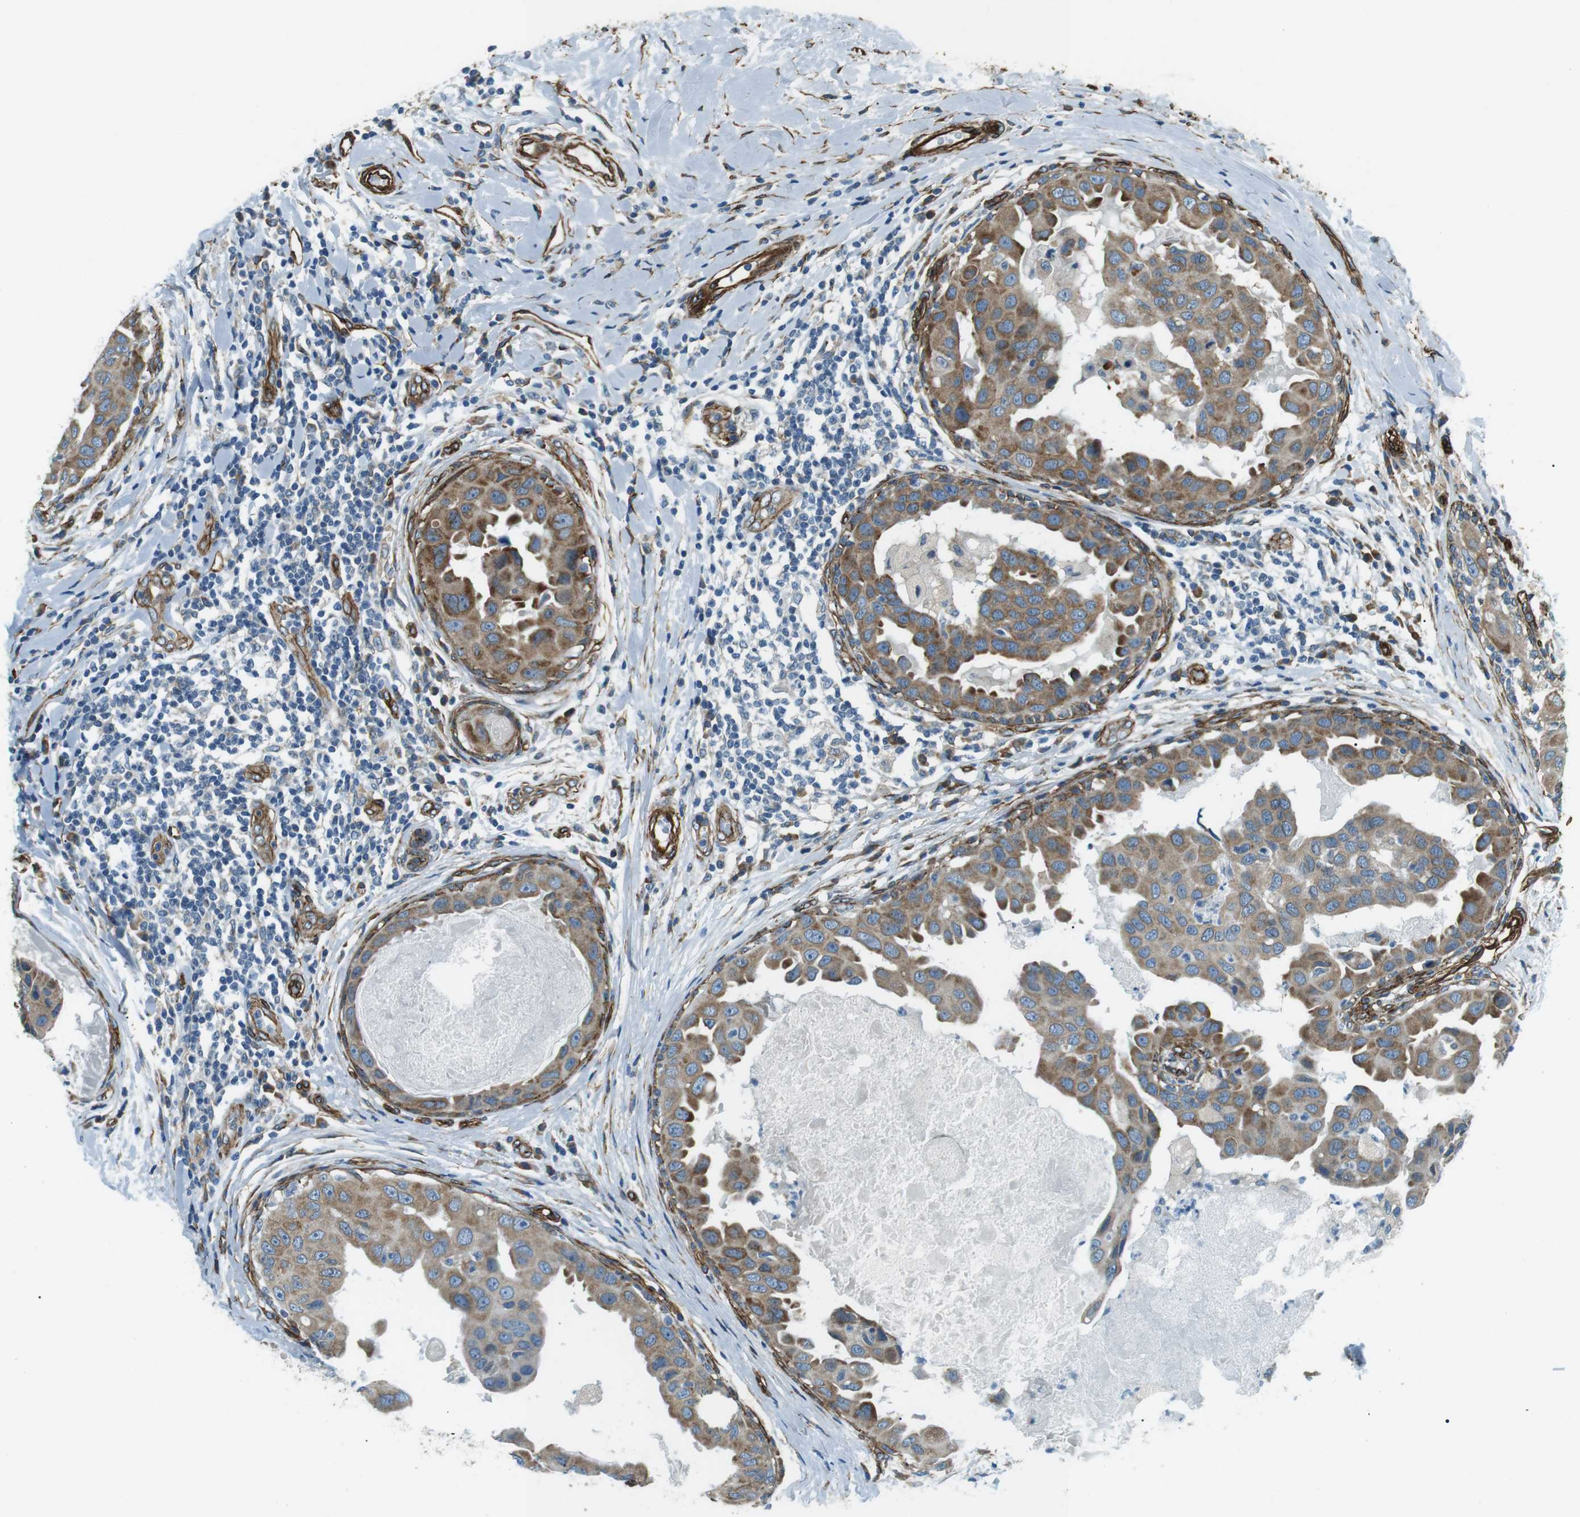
{"staining": {"intensity": "moderate", "quantity": ">75%", "location": "cytoplasmic/membranous"}, "tissue": "breast cancer", "cell_type": "Tumor cells", "image_type": "cancer", "snomed": [{"axis": "morphology", "description": "Duct carcinoma"}, {"axis": "topography", "description": "Breast"}], "caption": "A high-resolution photomicrograph shows IHC staining of breast invasive ductal carcinoma, which shows moderate cytoplasmic/membranous staining in approximately >75% of tumor cells. The staining was performed using DAB (3,3'-diaminobenzidine) to visualize the protein expression in brown, while the nuclei were stained in blue with hematoxylin (Magnification: 20x).", "gene": "ODR4", "patient": {"sex": "female", "age": 27}}